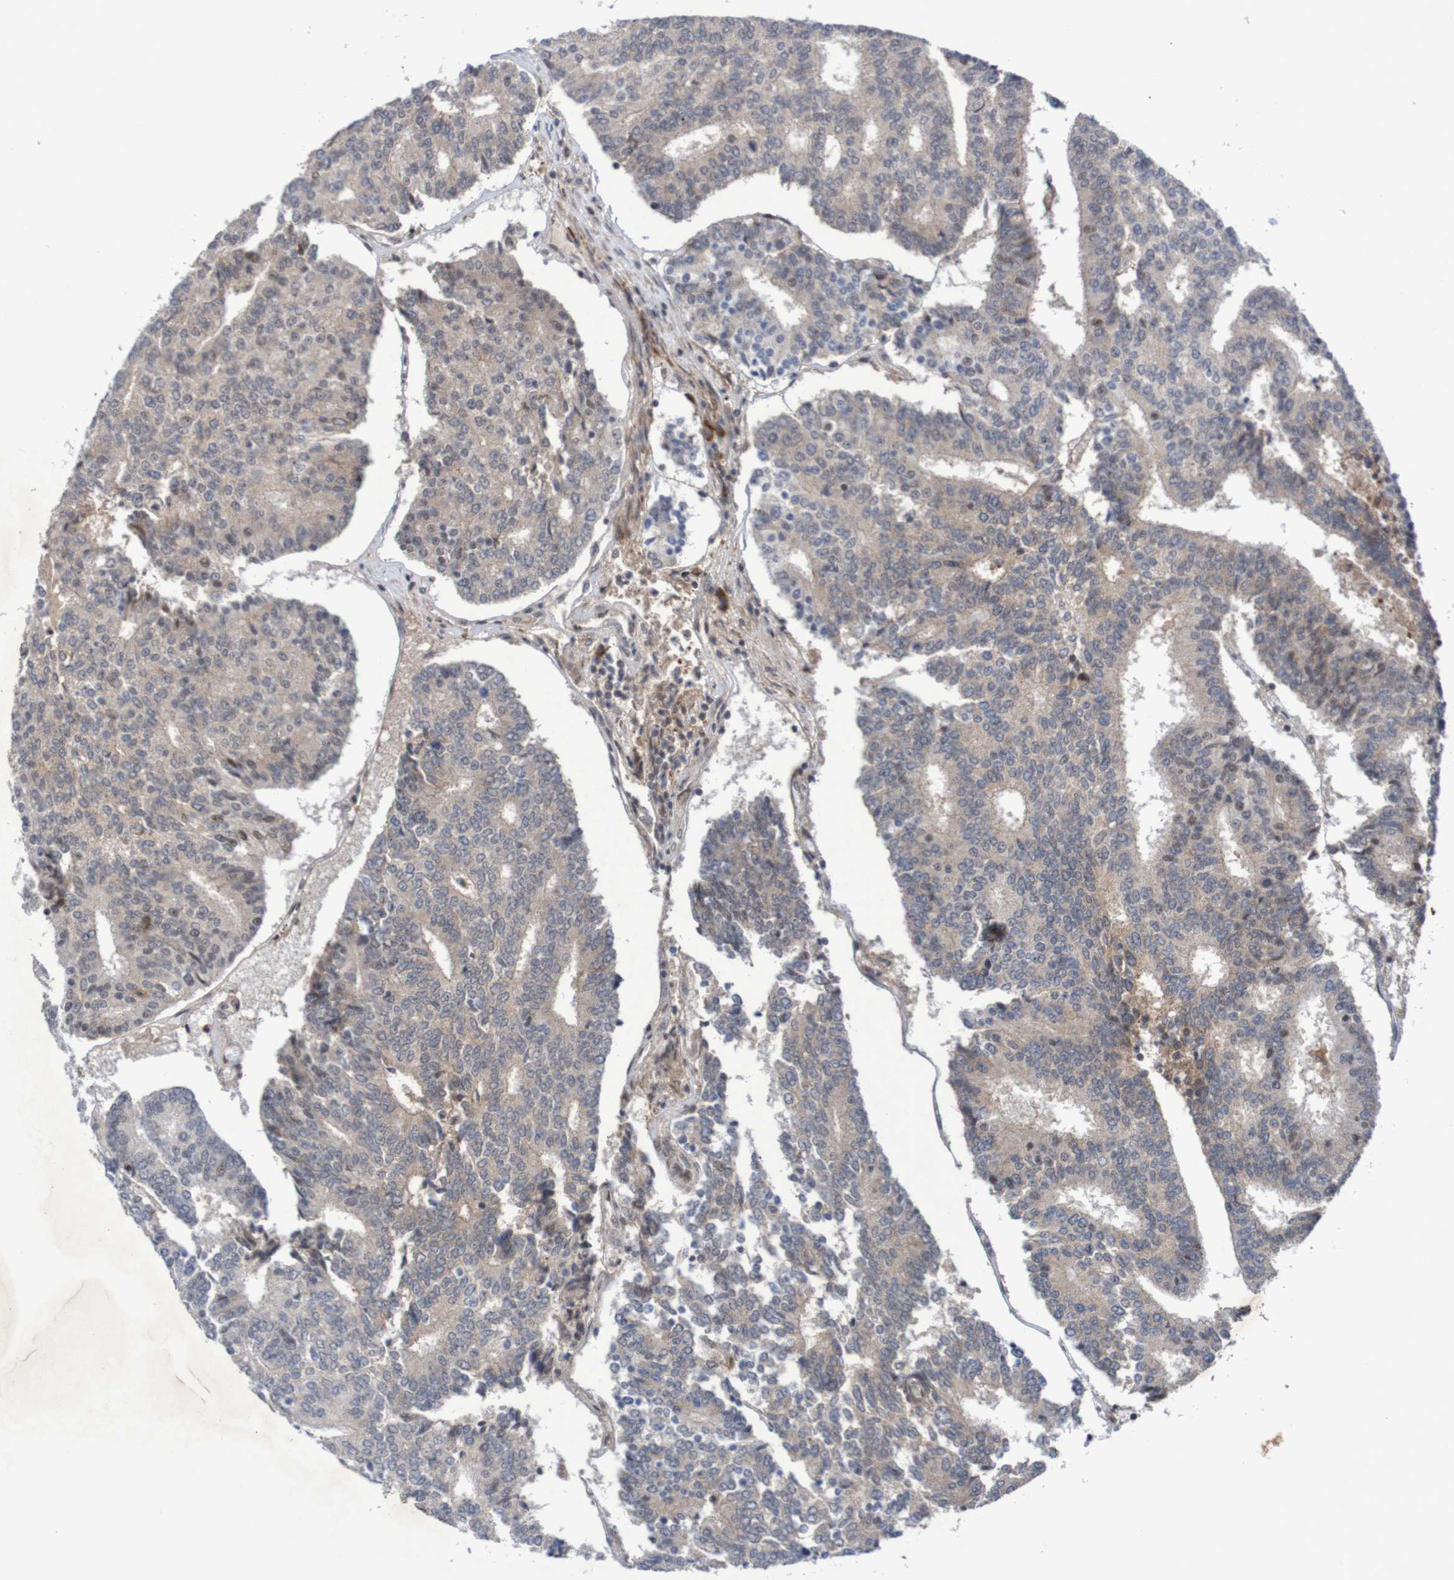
{"staining": {"intensity": "weak", "quantity": ">75%", "location": "cytoplasmic/membranous"}, "tissue": "prostate cancer", "cell_type": "Tumor cells", "image_type": "cancer", "snomed": [{"axis": "morphology", "description": "Normal tissue, NOS"}, {"axis": "morphology", "description": "Adenocarcinoma, High grade"}, {"axis": "topography", "description": "Prostate"}, {"axis": "topography", "description": "Seminal veicle"}], "caption": "Brown immunohistochemical staining in high-grade adenocarcinoma (prostate) shows weak cytoplasmic/membranous staining in about >75% of tumor cells.", "gene": "ITLN1", "patient": {"sex": "male", "age": 55}}